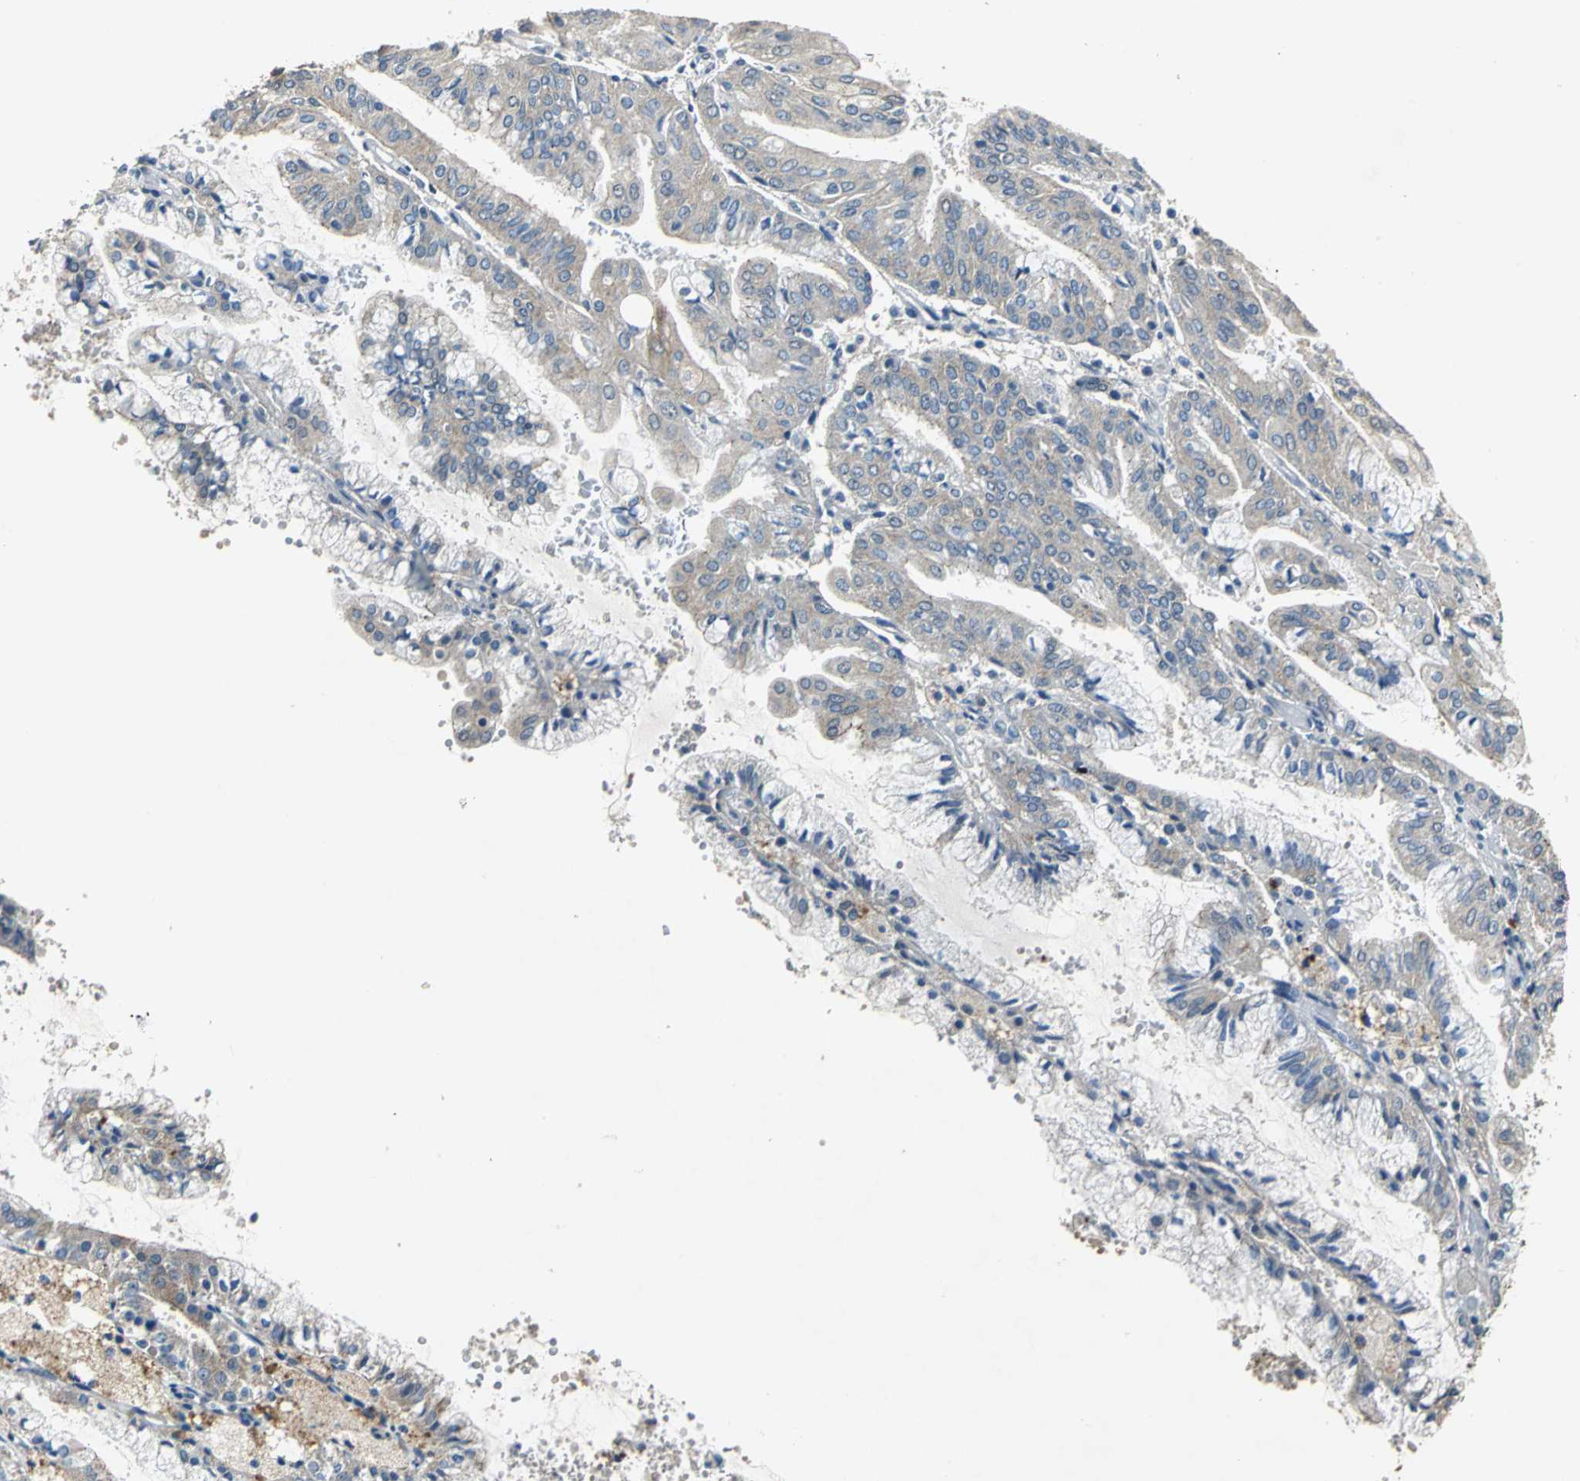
{"staining": {"intensity": "weak", "quantity": ">75%", "location": "cytoplasmic/membranous"}, "tissue": "endometrial cancer", "cell_type": "Tumor cells", "image_type": "cancer", "snomed": [{"axis": "morphology", "description": "Adenocarcinoma, NOS"}, {"axis": "topography", "description": "Endometrium"}], "caption": "Human endometrial cancer (adenocarcinoma) stained for a protein (brown) reveals weak cytoplasmic/membranous positive staining in approximately >75% of tumor cells.", "gene": "OCLN", "patient": {"sex": "female", "age": 63}}